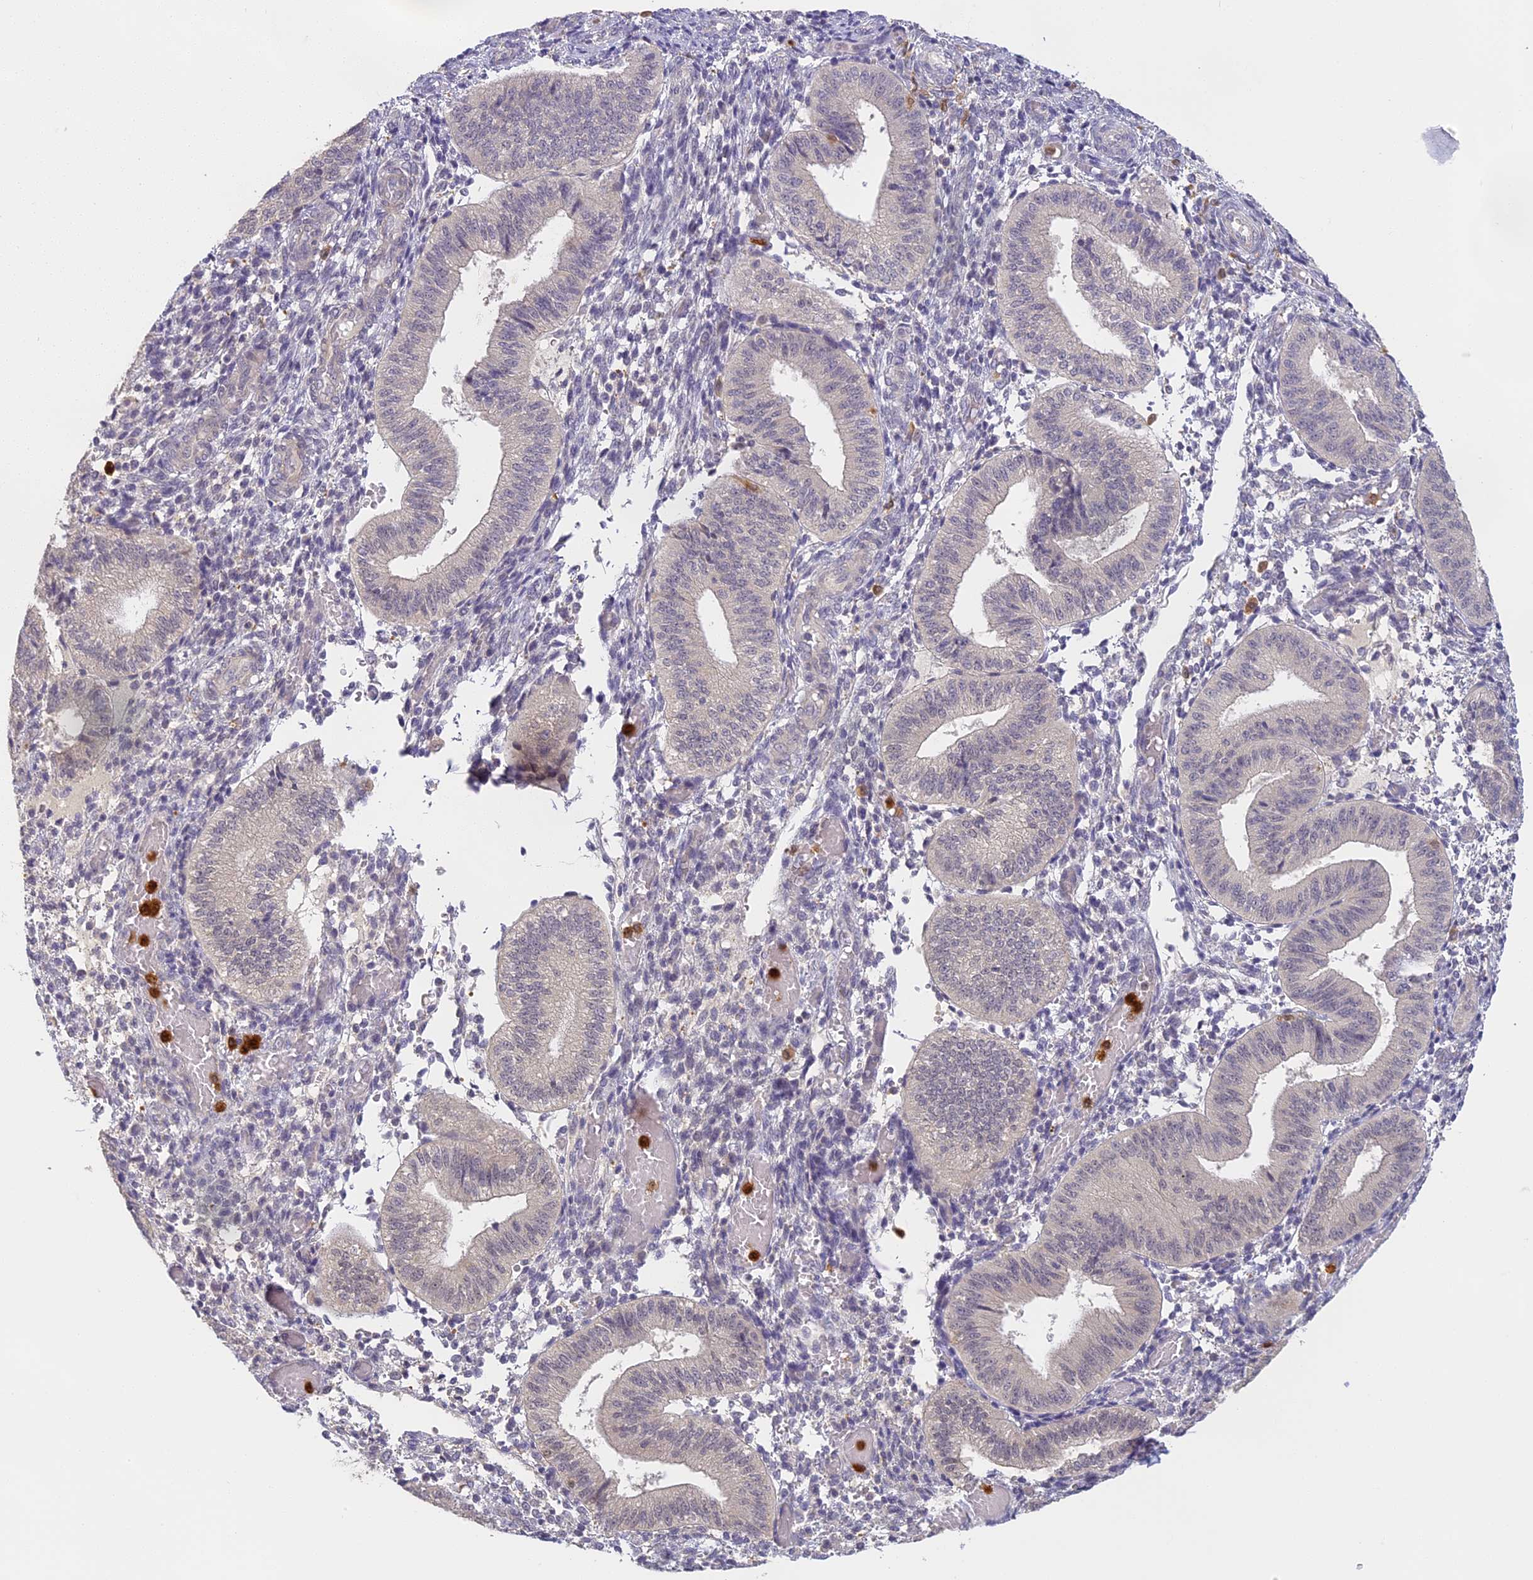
{"staining": {"intensity": "negative", "quantity": "none", "location": "none"}, "tissue": "endometrium", "cell_type": "Cells in endometrial stroma", "image_type": "normal", "snomed": [{"axis": "morphology", "description": "Normal tissue, NOS"}, {"axis": "topography", "description": "Endometrium"}], "caption": "There is no significant expression in cells in endometrial stroma of endometrium. Brightfield microscopy of IHC stained with DAB (3,3'-diaminobenzidine) (brown) and hematoxylin (blue), captured at high magnification.", "gene": "NCF4", "patient": {"sex": "female", "age": 34}}